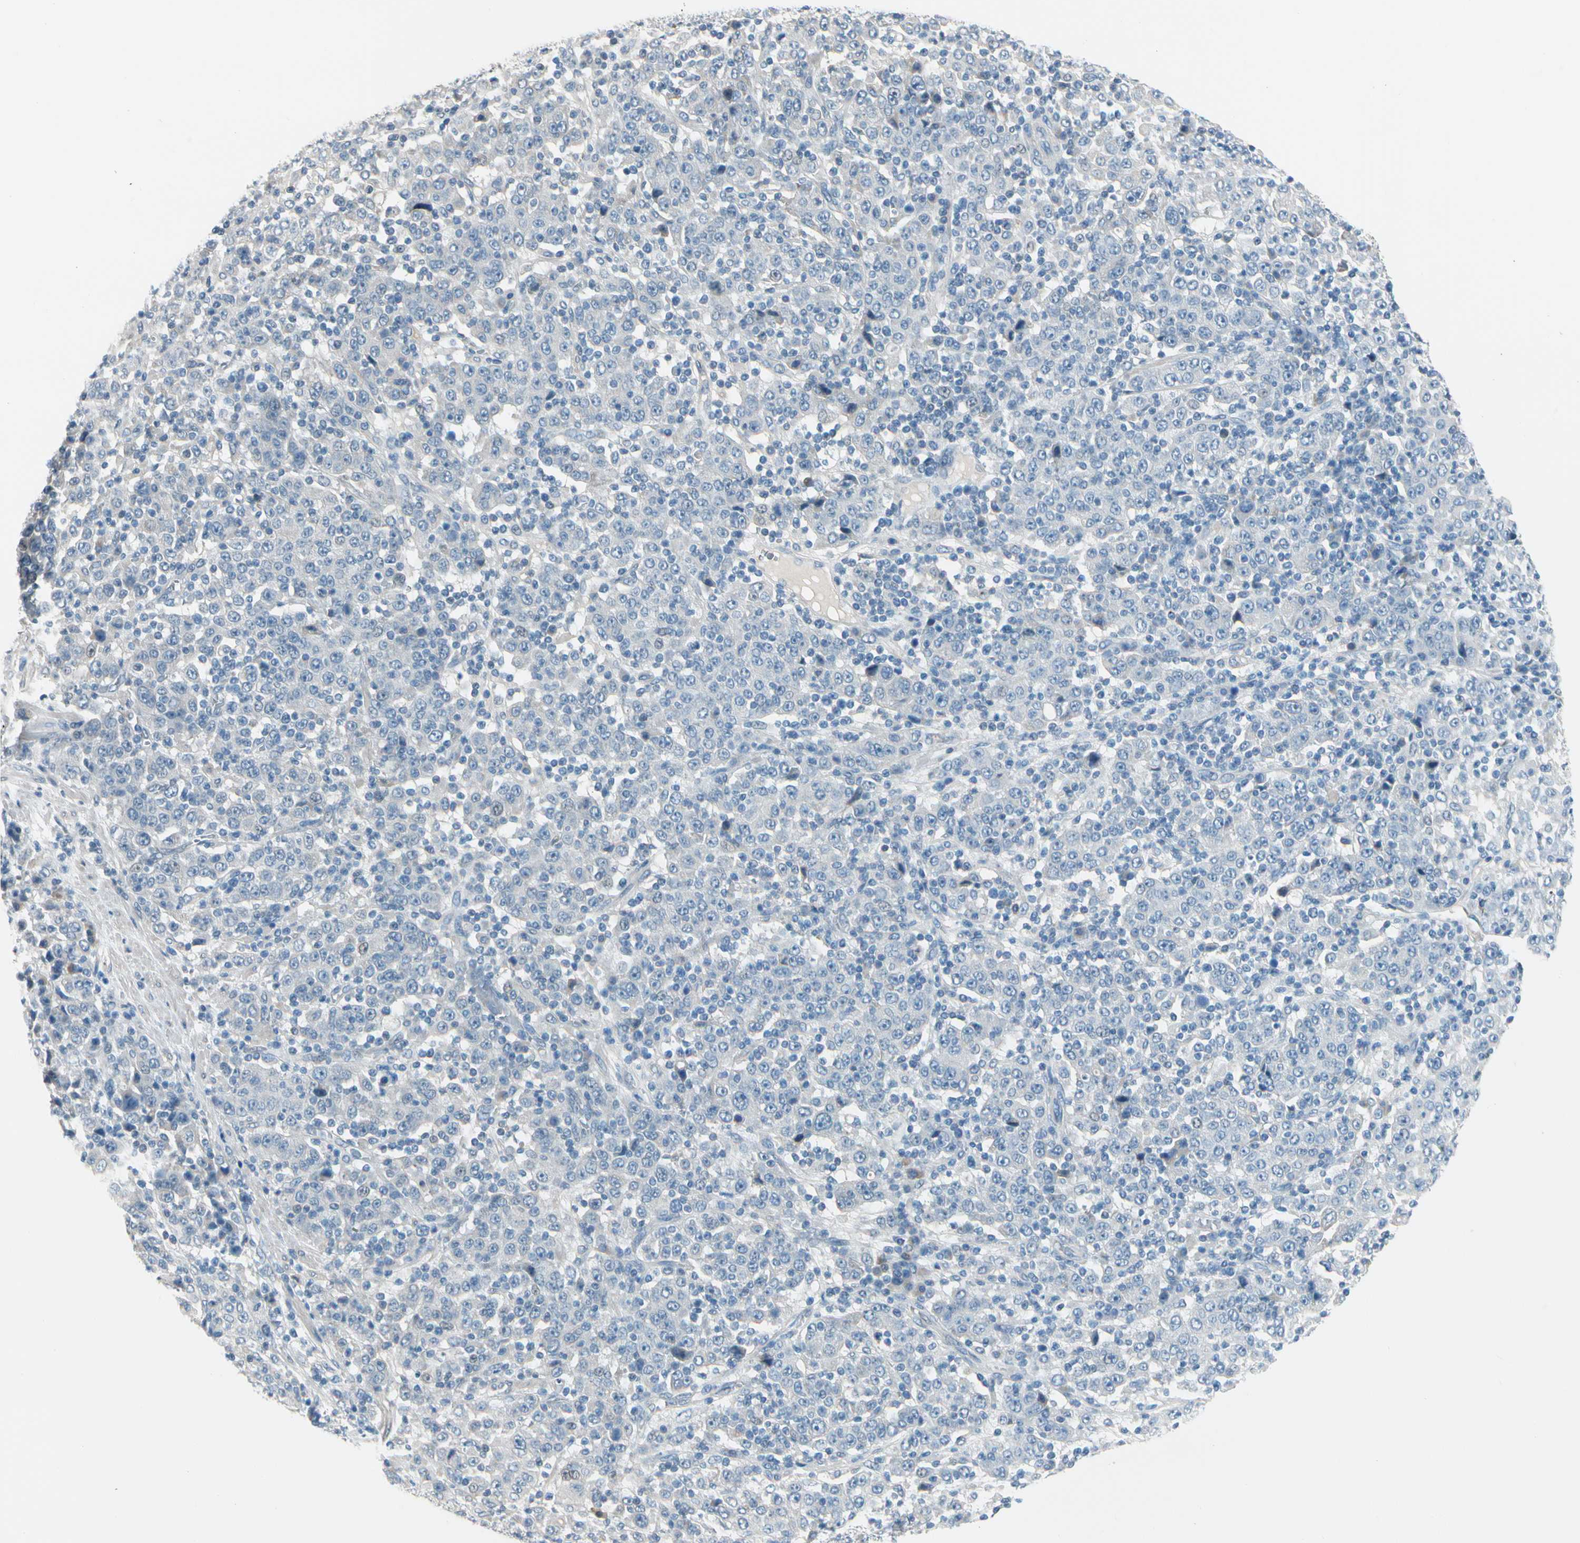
{"staining": {"intensity": "negative", "quantity": "none", "location": "none"}, "tissue": "stomach cancer", "cell_type": "Tumor cells", "image_type": "cancer", "snomed": [{"axis": "morphology", "description": "Normal tissue, NOS"}, {"axis": "morphology", "description": "Adenocarcinoma, NOS"}, {"axis": "topography", "description": "Stomach, upper"}, {"axis": "topography", "description": "Stomach"}], "caption": "Stomach adenocarcinoma was stained to show a protein in brown. There is no significant positivity in tumor cells.", "gene": "STK40", "patient": {"sex": "male", "age": 59}}